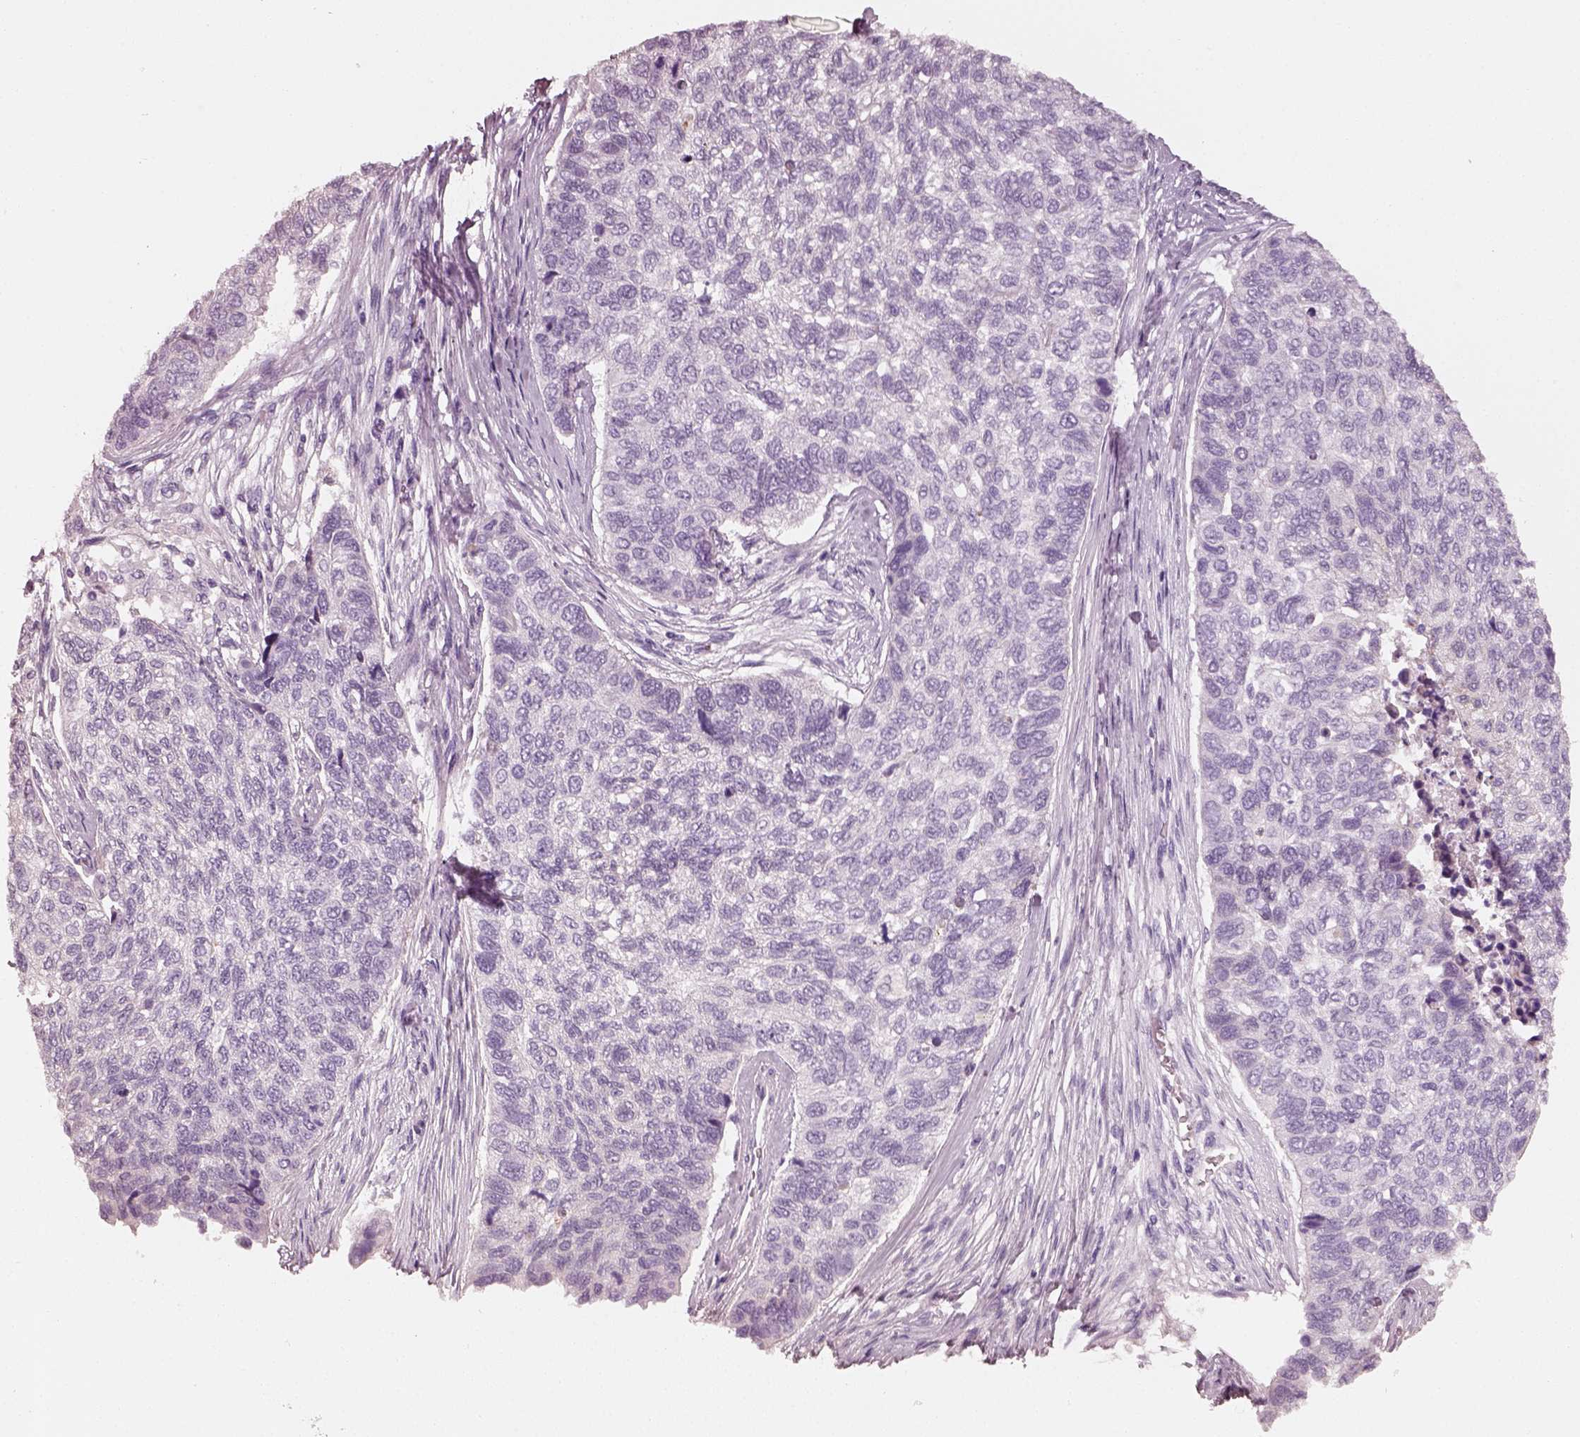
{"staining": {"intensity": "negative", "quantity": "none", "location": "none"}, "tissue": "lung cancer", "cell_type": "Tumor cells", "image_type": "cancer", "snomed": [{"axis": "morphology", "description": "Squamous cell carcinoma, NOS"}, {"axis": "topography", "description": "Lung"}], "caption": "IHC of lung cancer displays no expression in tumor cells.", "gene": "RS1", "patient": {"sex": "male", "age": 69}}